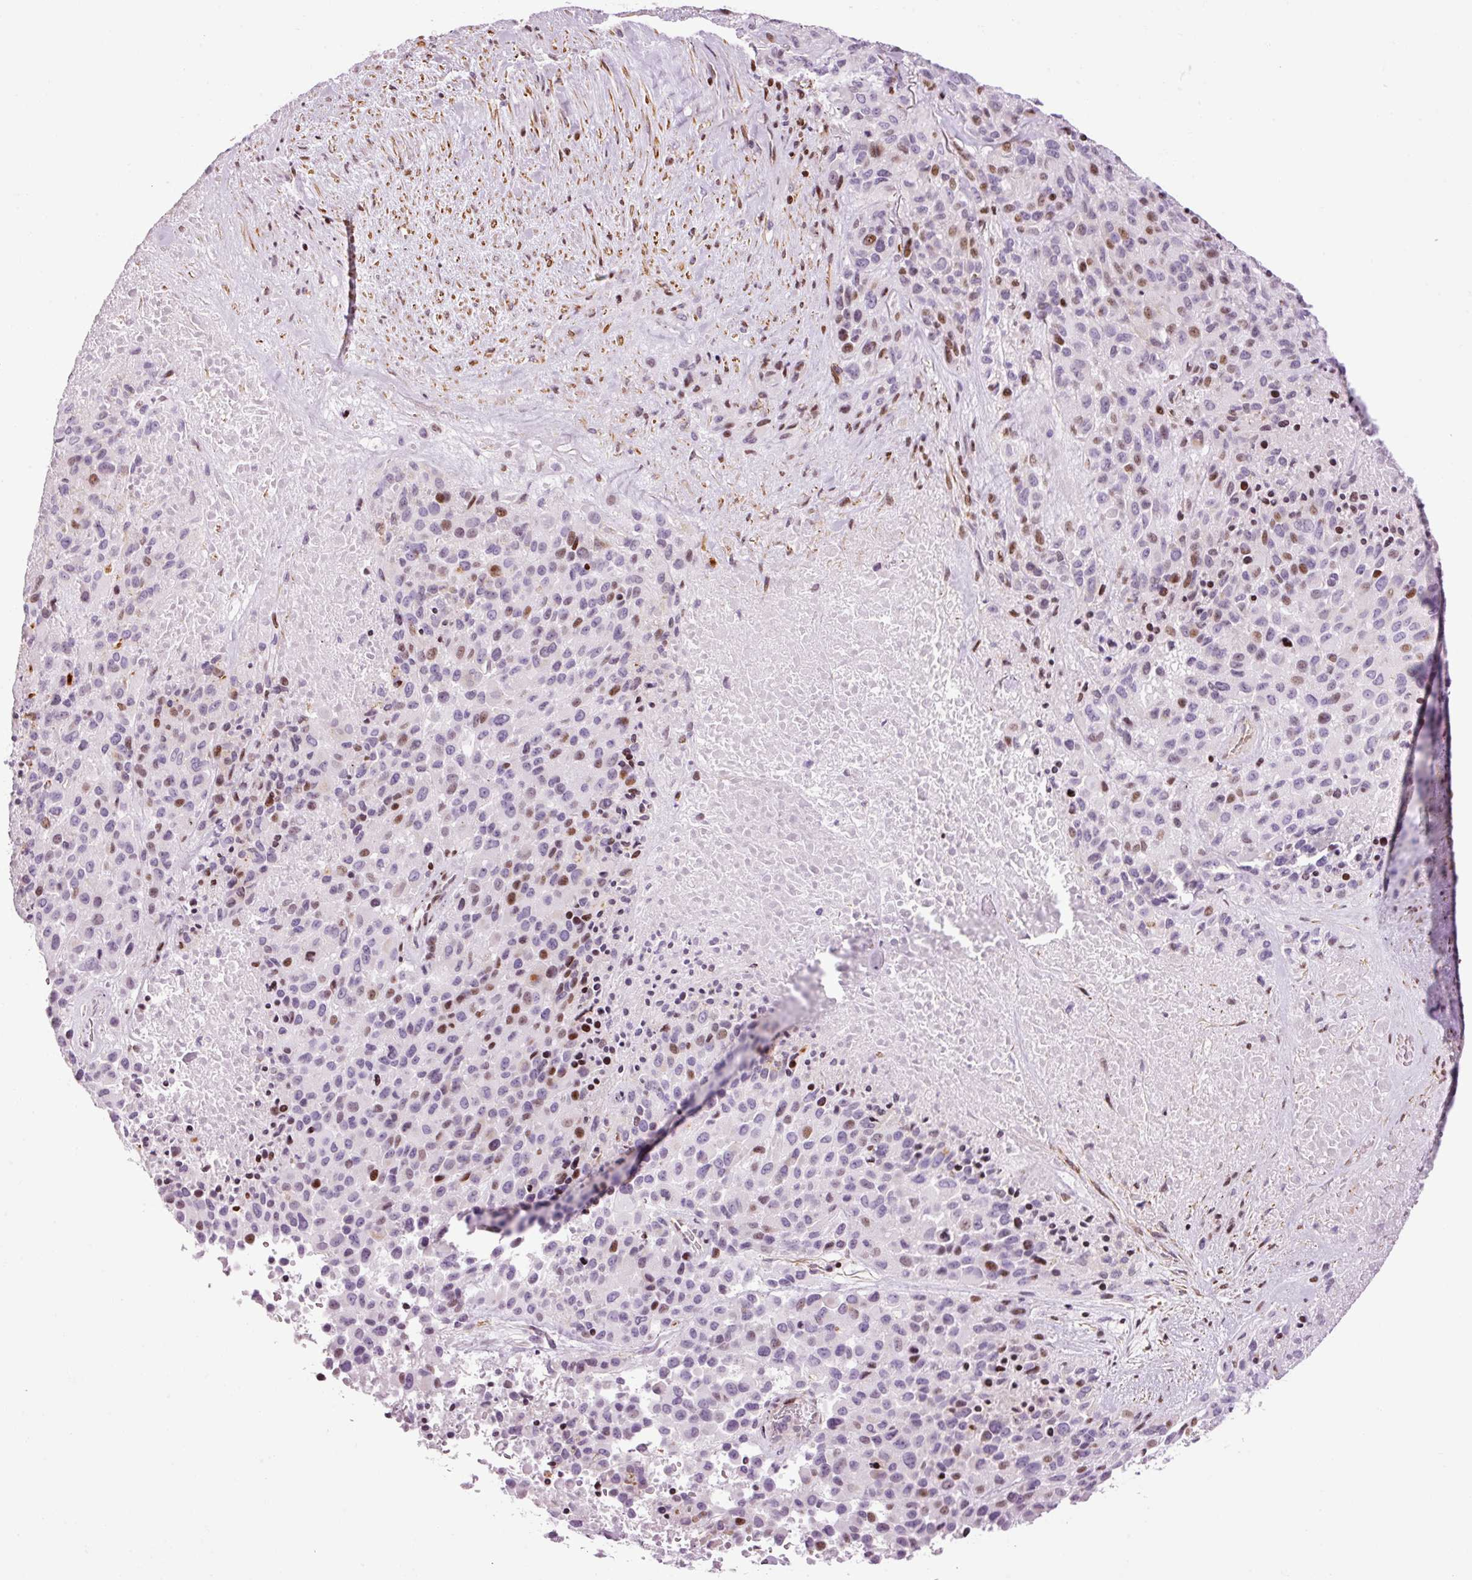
{"staining": {"intensity": "moderate", "quantity": "<25%", "location": "nuclear"}, "tissue": "melanoma", "cell_type": "Tumor cells", "image_type": "cancer", "snomed": [{"axis": "morphology", "description": "Malignant melanoma, Metastatic site"}, {"axis": "topography", "description": "Skin"}], "caption": "Malignant melanoma (metastatic site) stained with IHC exhibits moderate nuclear expression in approximately <25% of tumor cells.", "gene": "ANKRD20A1", "patient": {"sex": "female", "age": 81}}